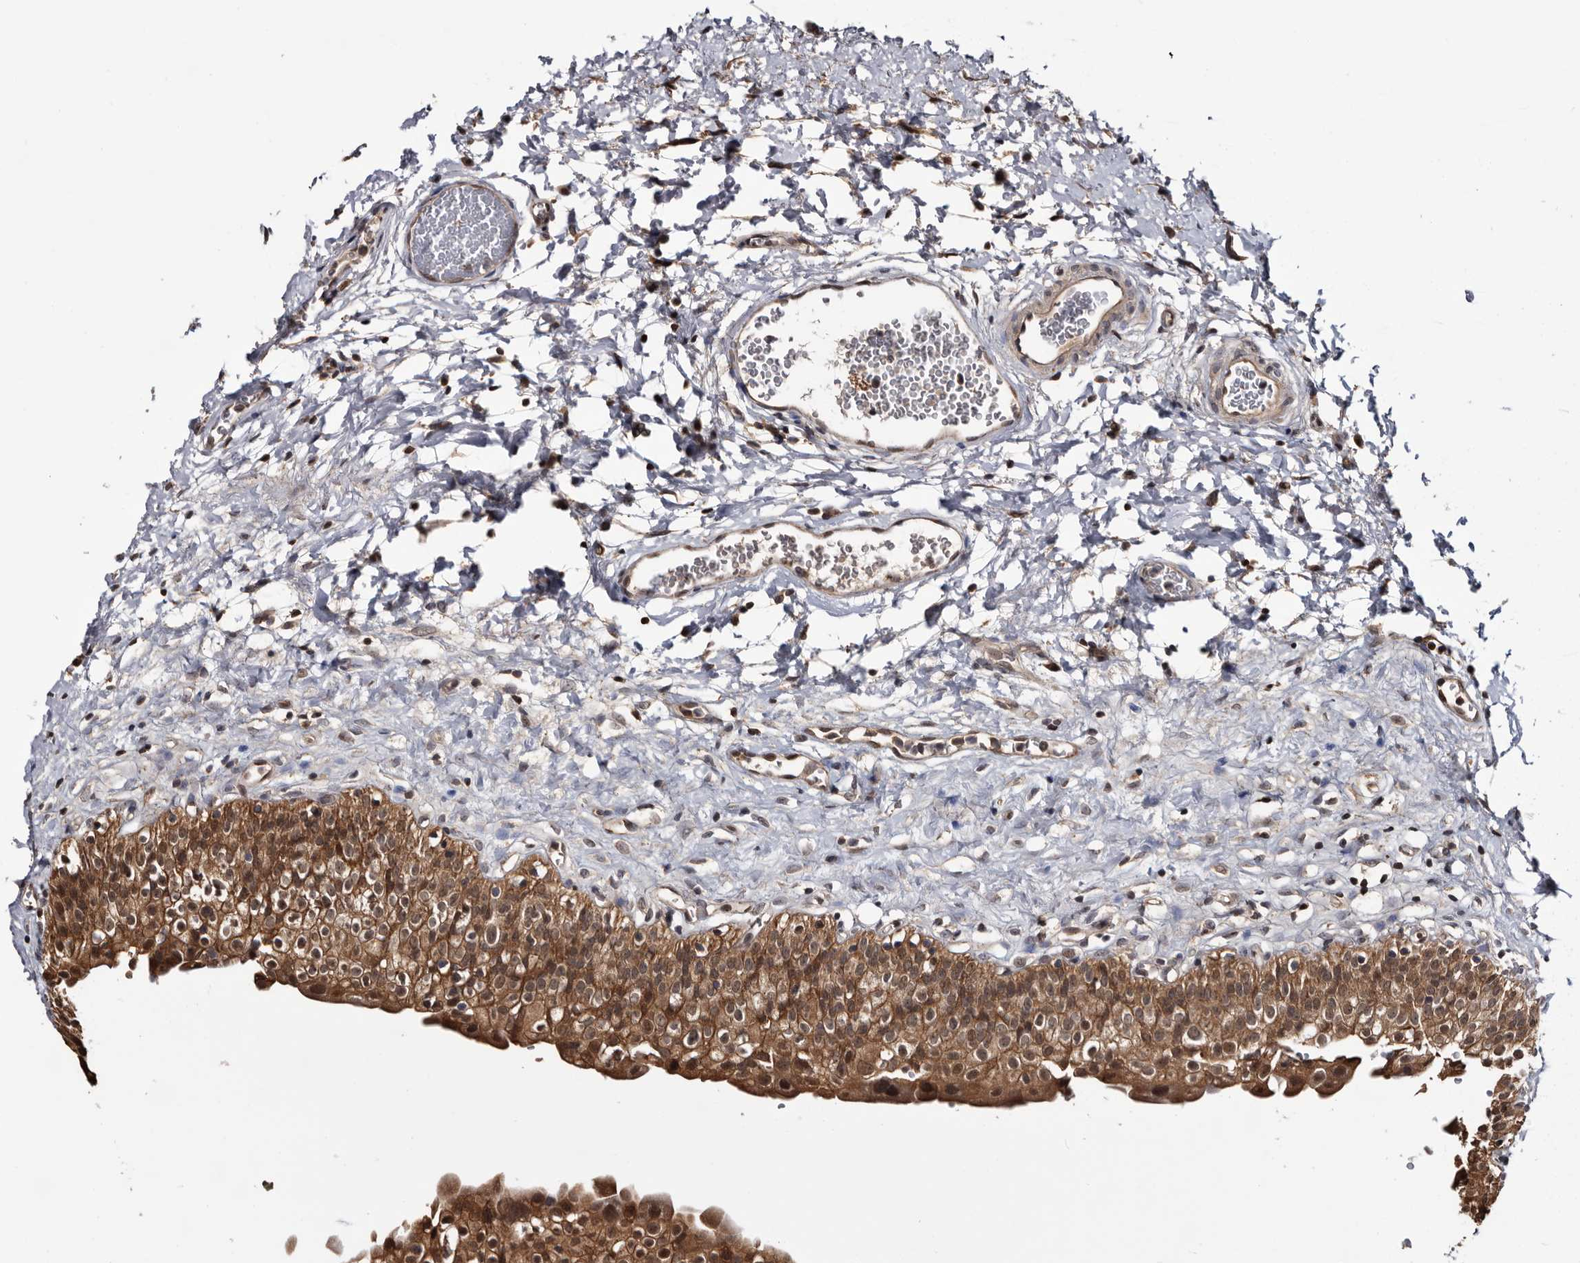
{"staining": {"intensity": "strong", "quantity": ">75%", "location": "cytoplasmic/membranous"}, "tissue": "urinary bladder", "cell_type": "Urothelial cells", "image_type": "normal", "snomed": [{"axis": "morphology", "description": "Normal tissue, NOS"}, {"axis": "topography", "description": "Urinary bladder"}], "caption": "High-power microscopy captured an immunohistochemistry (IHC) photomicrograph of normal urinary bladder, revealing strong cytoplasmic/membranous staining in approximately >75% of urothelial cells.", "gene": "TTI2", "patient": {"sex": "male", "age": 51}}